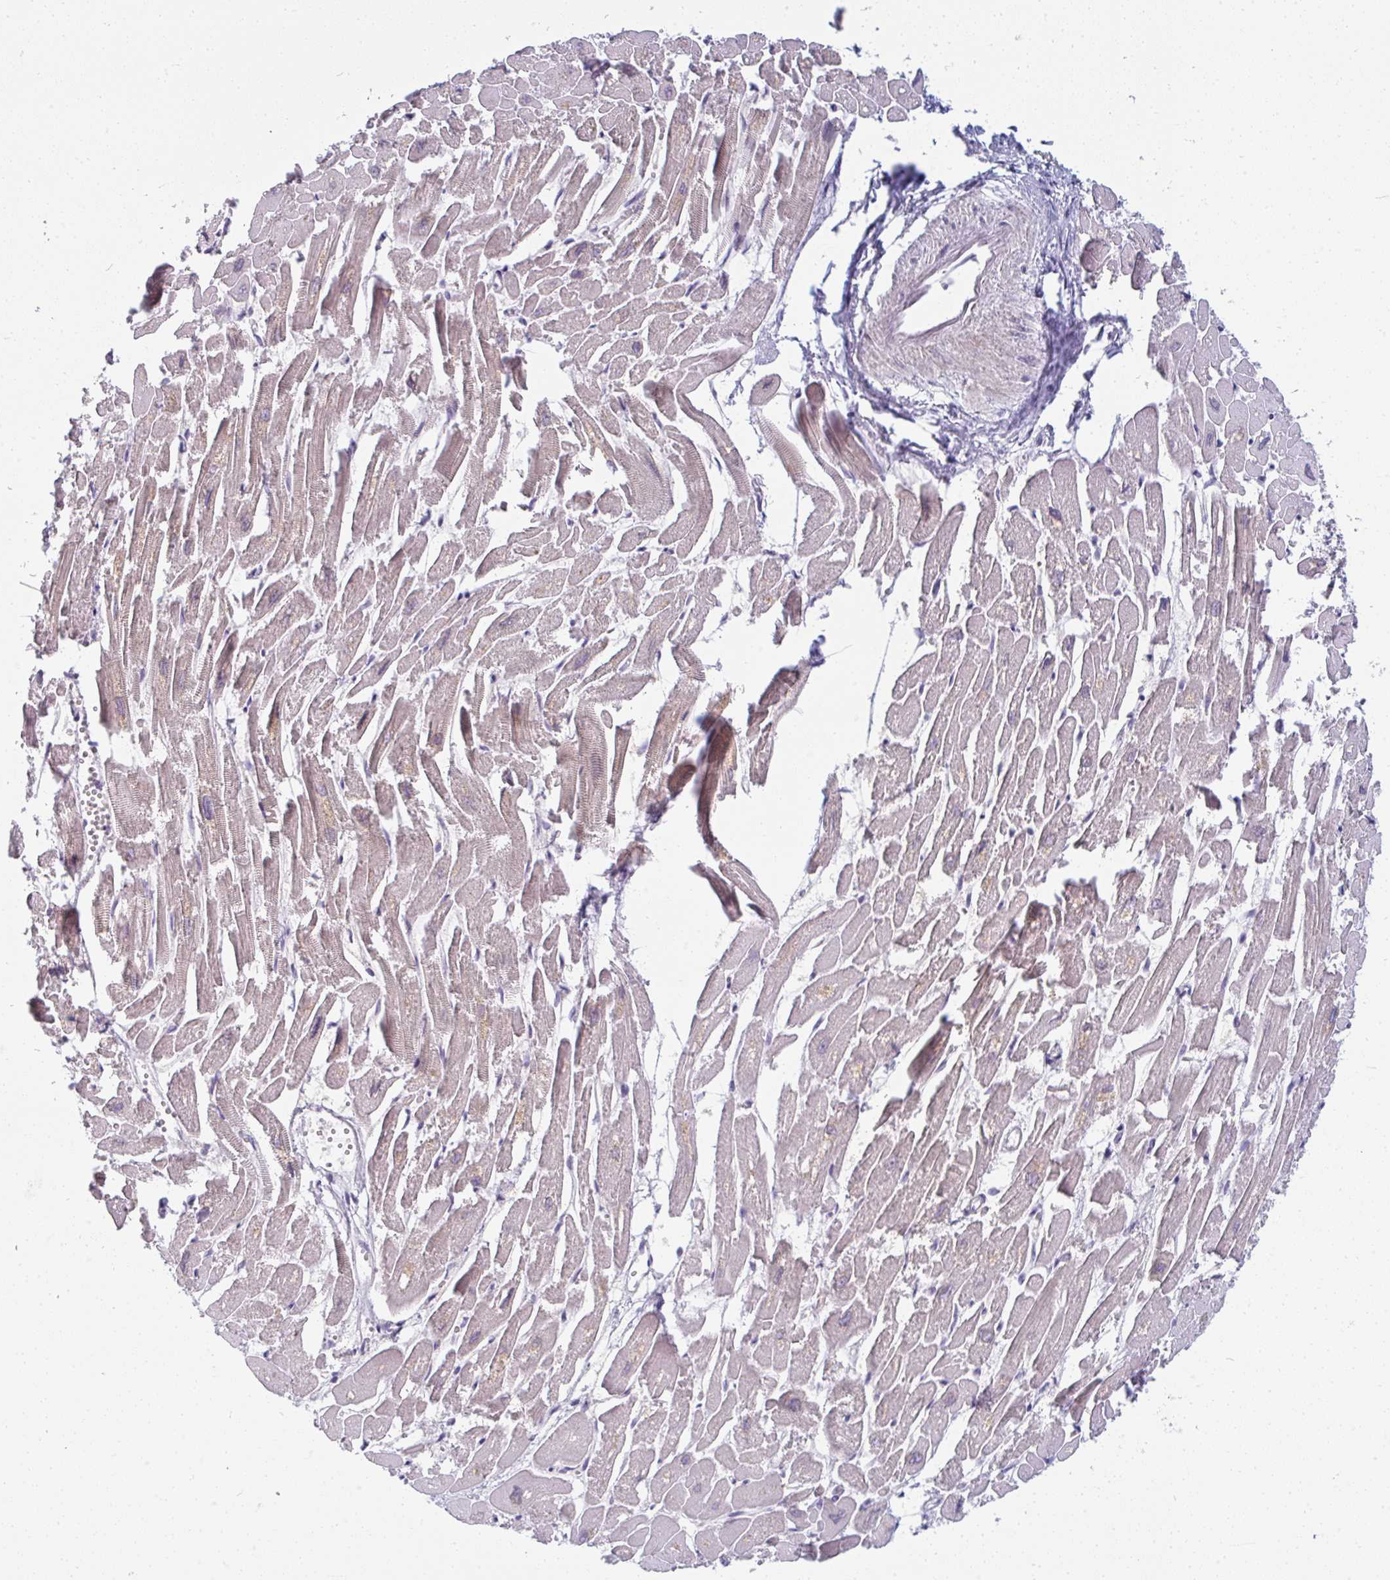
{"staining": {"intensity": "weak", "quantity": "25%-75%", "location": "cytoplasmic/membranous"}, "tissue": "heart muscle", "cell_type": "Cardiomyocytes", "image_type": "normal", "snomed": [{"axis": "morphology", "description": "Normal tissue, NOS"}, {"axis": "topography", "description": "Heart"}], "caption": "Weak cytoplasmic/membranous protein expression is appreciated in about 25%-75% of cardiomyocytes in heart muscle. (DAB = brown stain, brightfield microscopy at high magnification).", "gene": "PPFIA4", "patient": {"sex": "male", "age": 54}}